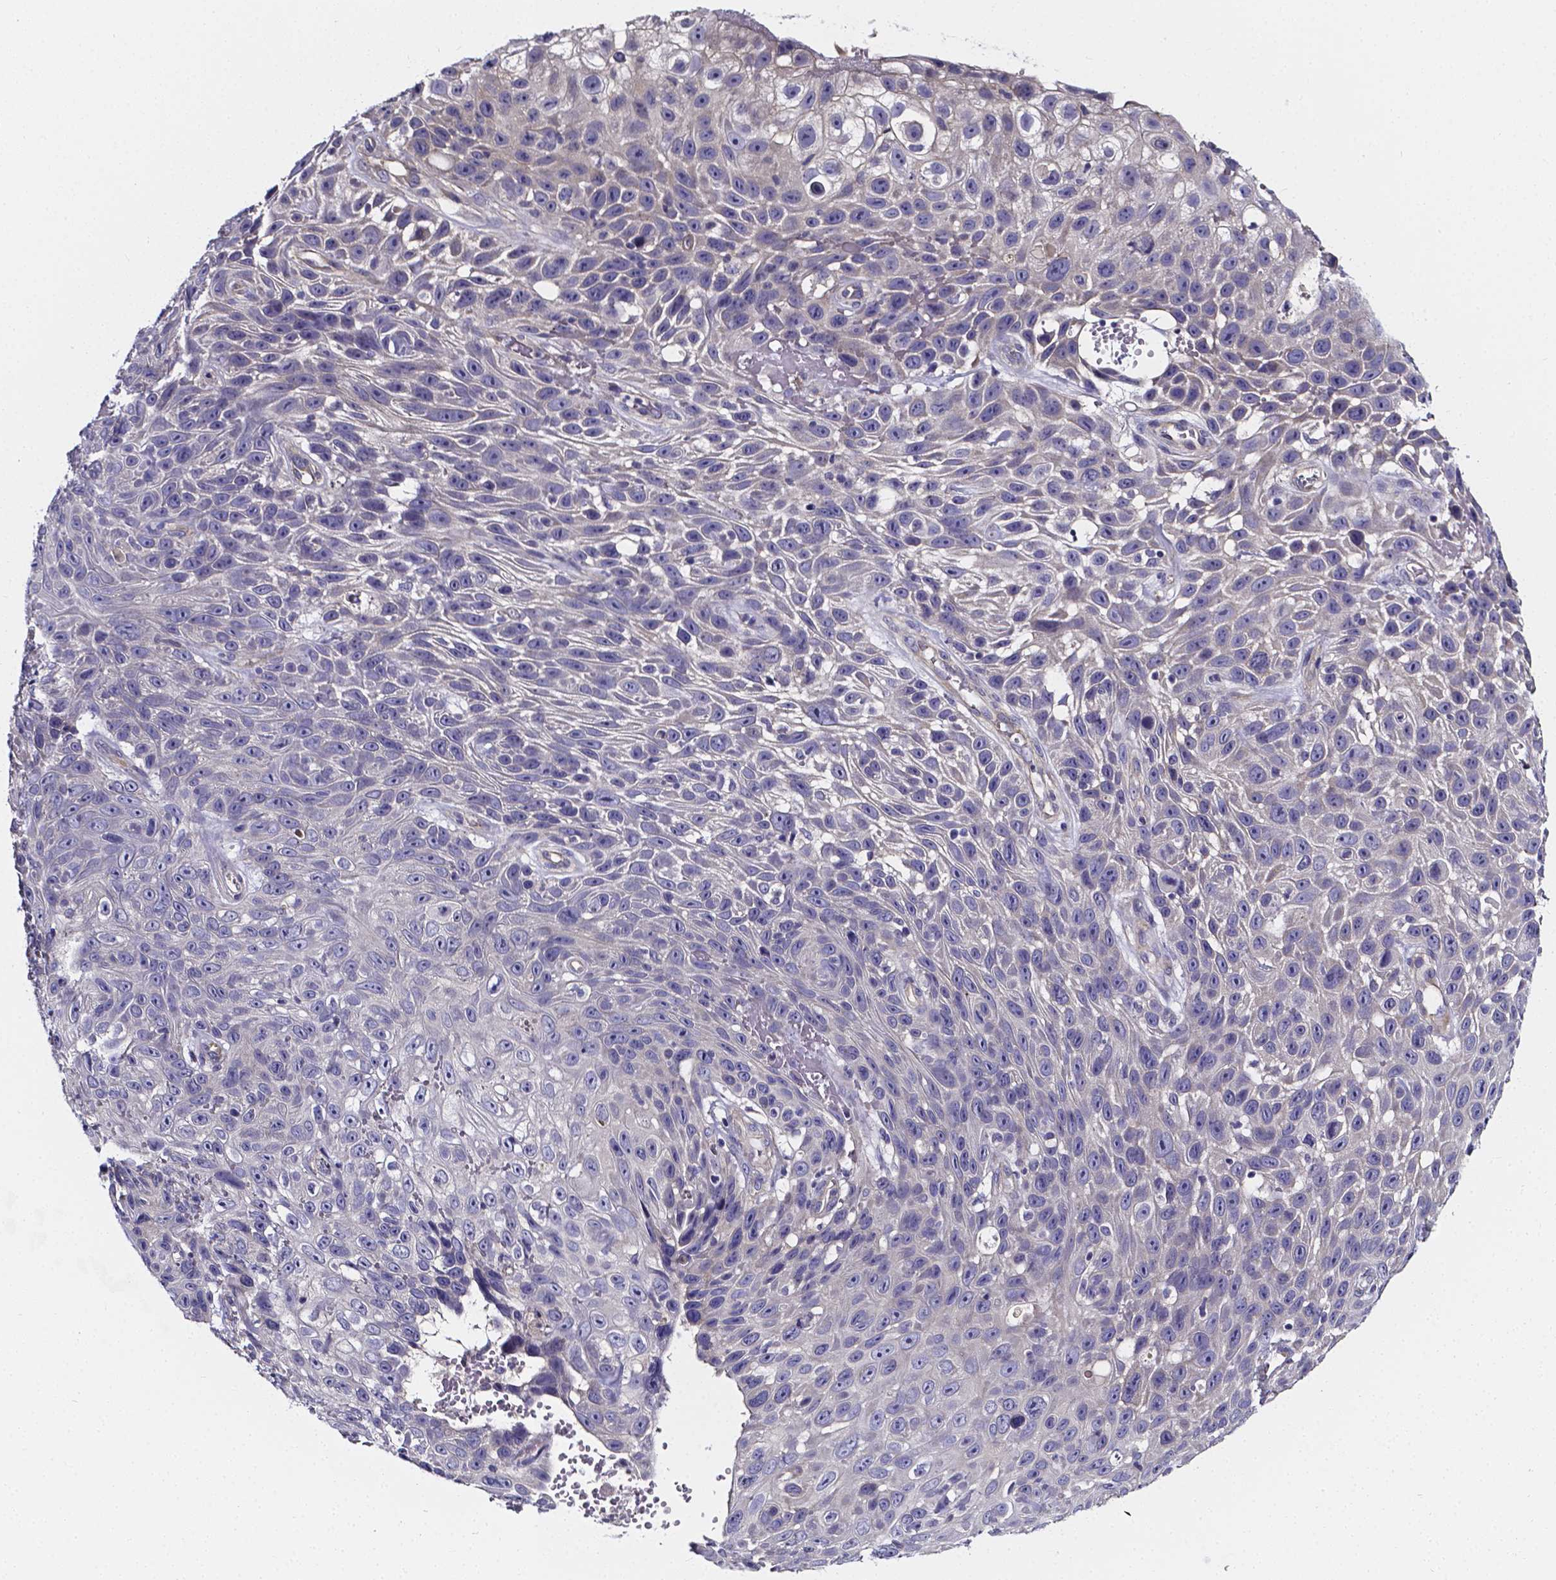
{"staining": {"intensity": "negative", "quantity": "none", "location": "none"}, "tissue": "skin cancer", "cell_type": "Tumor cells", "image_type": "cancer", "snomed": [{"axis": "morphology", "description": "Squamous cell carcinoma, NOS"}, {"axis": "topography", "description": "Skin"}], "caption": "Immunohistochemical staining of human squamous cell carcinoma (skin) exhibits no significant expression in tumor cells.", "gene": "CACNG8", "patient": {"sex": "male", "age": 82}}